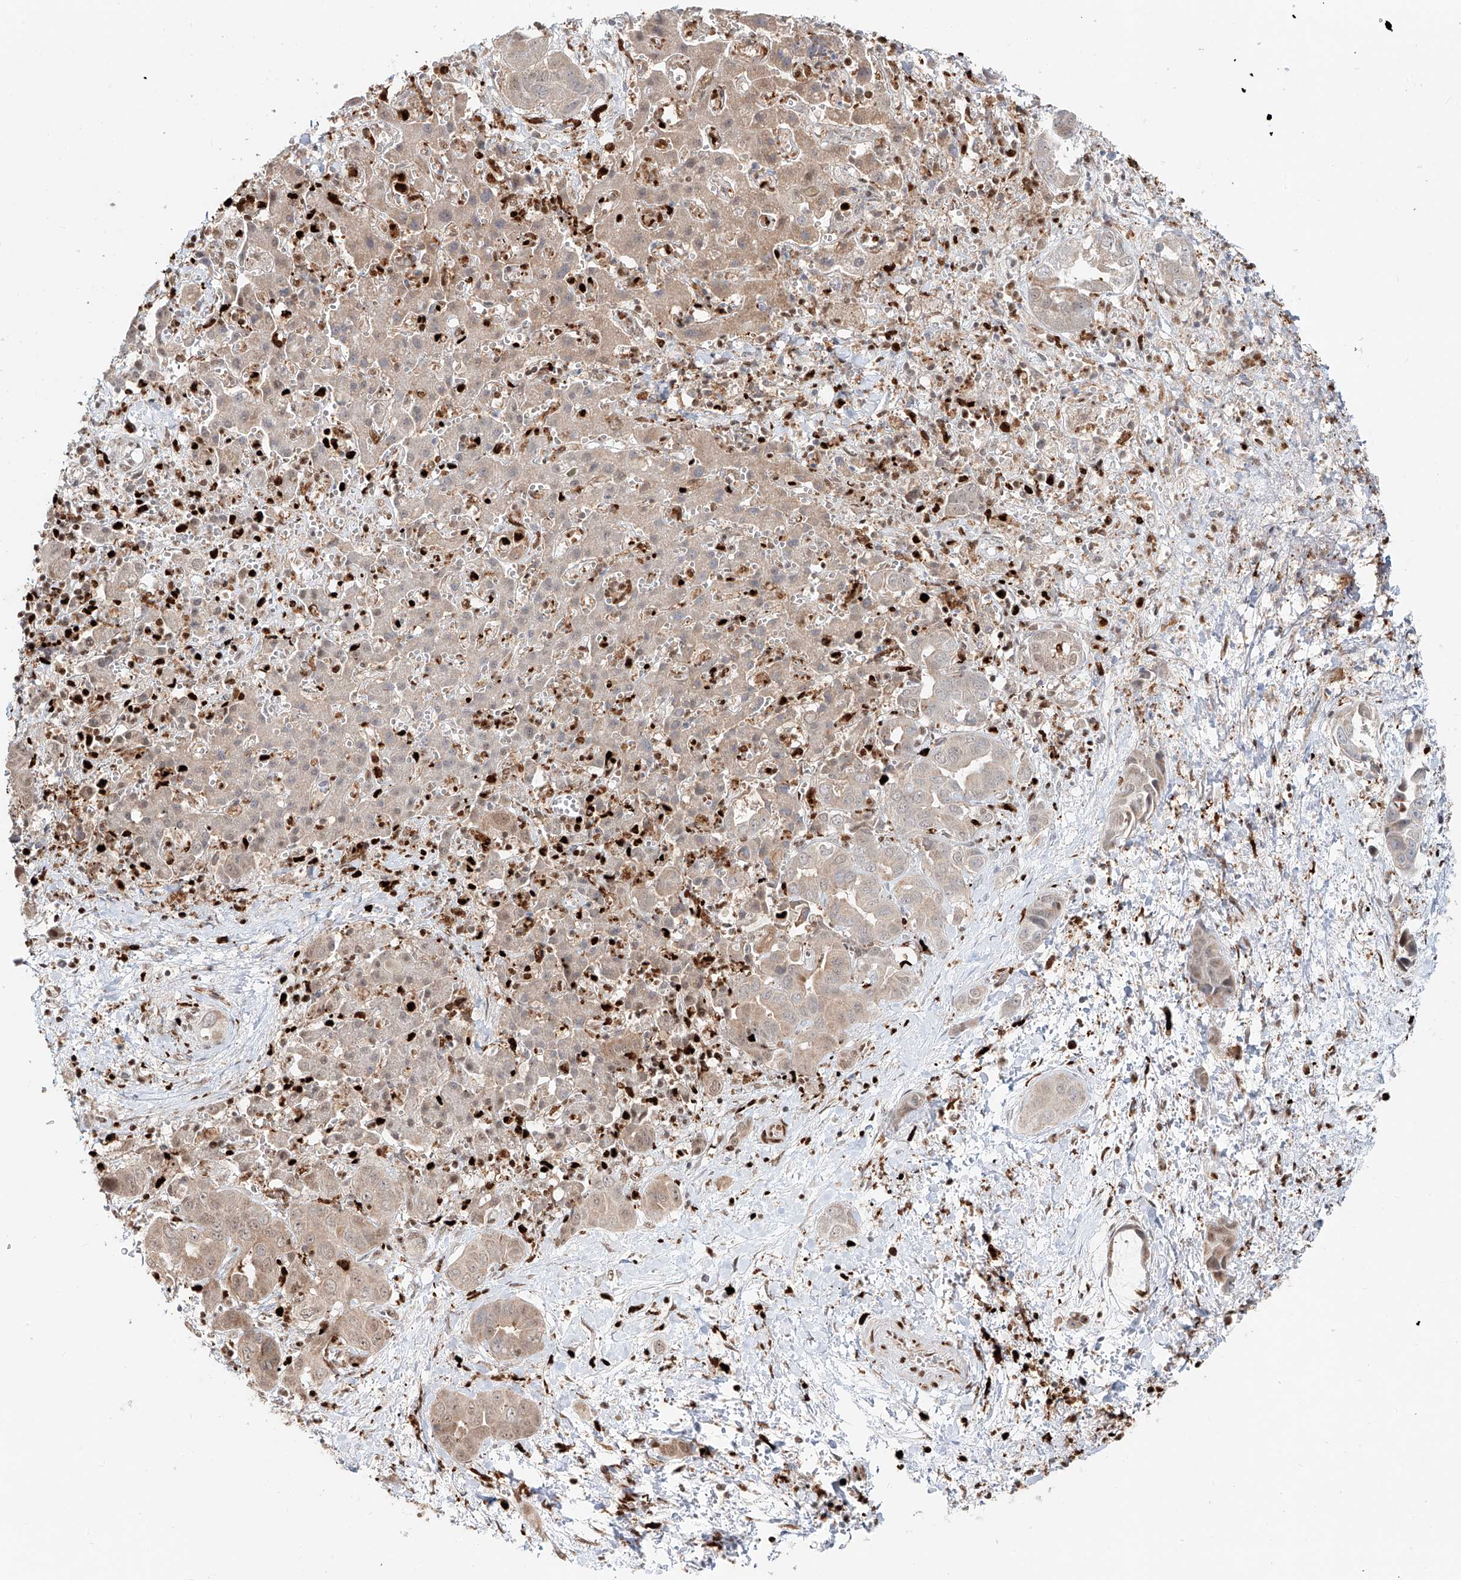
{"staining": {"intensity": "weak", "quantity": "25%-75%", "location": "cytoplasmic/membranous,nuclear"}, "tissue": "liver cancer", "cell_type": "Tumor cells", "image_type": "cancer", "snomed": [{"axis": "morphology", "description": "Cholangiocarcinoma"}, {"axis": "topography", "description": "Liver"}], "caption": "An immunohistochemistry (IHC) micrograph of tumor tissue is shown. Protein staining in brown shows weak cytoplasmic/membranous and nuclear positivity in cholangiocarcinoma (liver) within tumor cells.", "gene": "DZIP1L", "patient": {"sex": "female", "age": 52}}